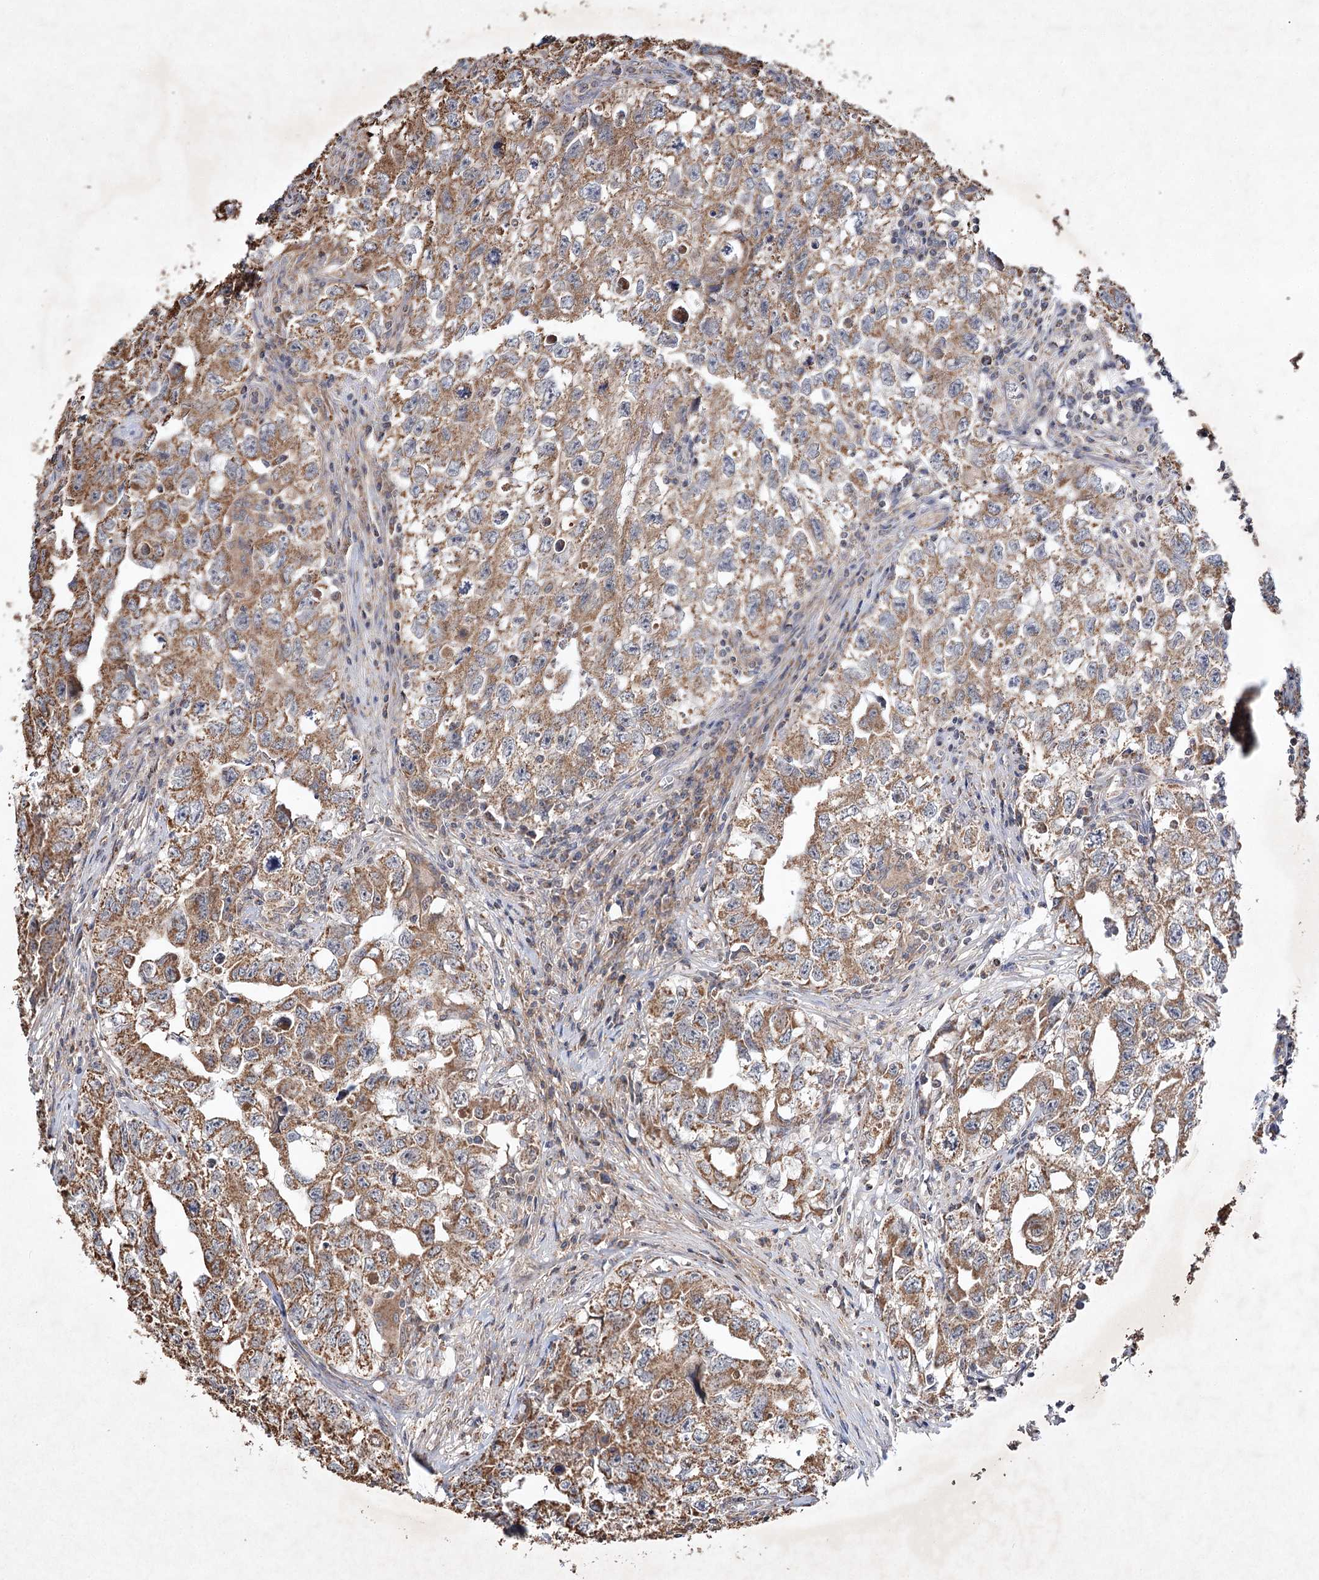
{"staining": {"intensity": "moderate", "quantity": ">75%", "location": "cytoplasmic/membranous"}, "tissue": "testis cancer", "cell_type": "Tumor cells", "image_type": "cancer", "snomed": [{"axis": "morphology", "description": "Seminoma, NOS"}, {"axis": "morphology", "description": "Carcinoma, Embryonal, NOS"}, {"axis": "topography", "description": "Testis"}], "caption": "Protein analysis of testis cancer (seminoma) tissue displays moderate cytoplasmic/membranous positivity in about >75% of tumor cells.", "gene": "PIK3CB", "patient": {"sex": "male", "age": 43}}